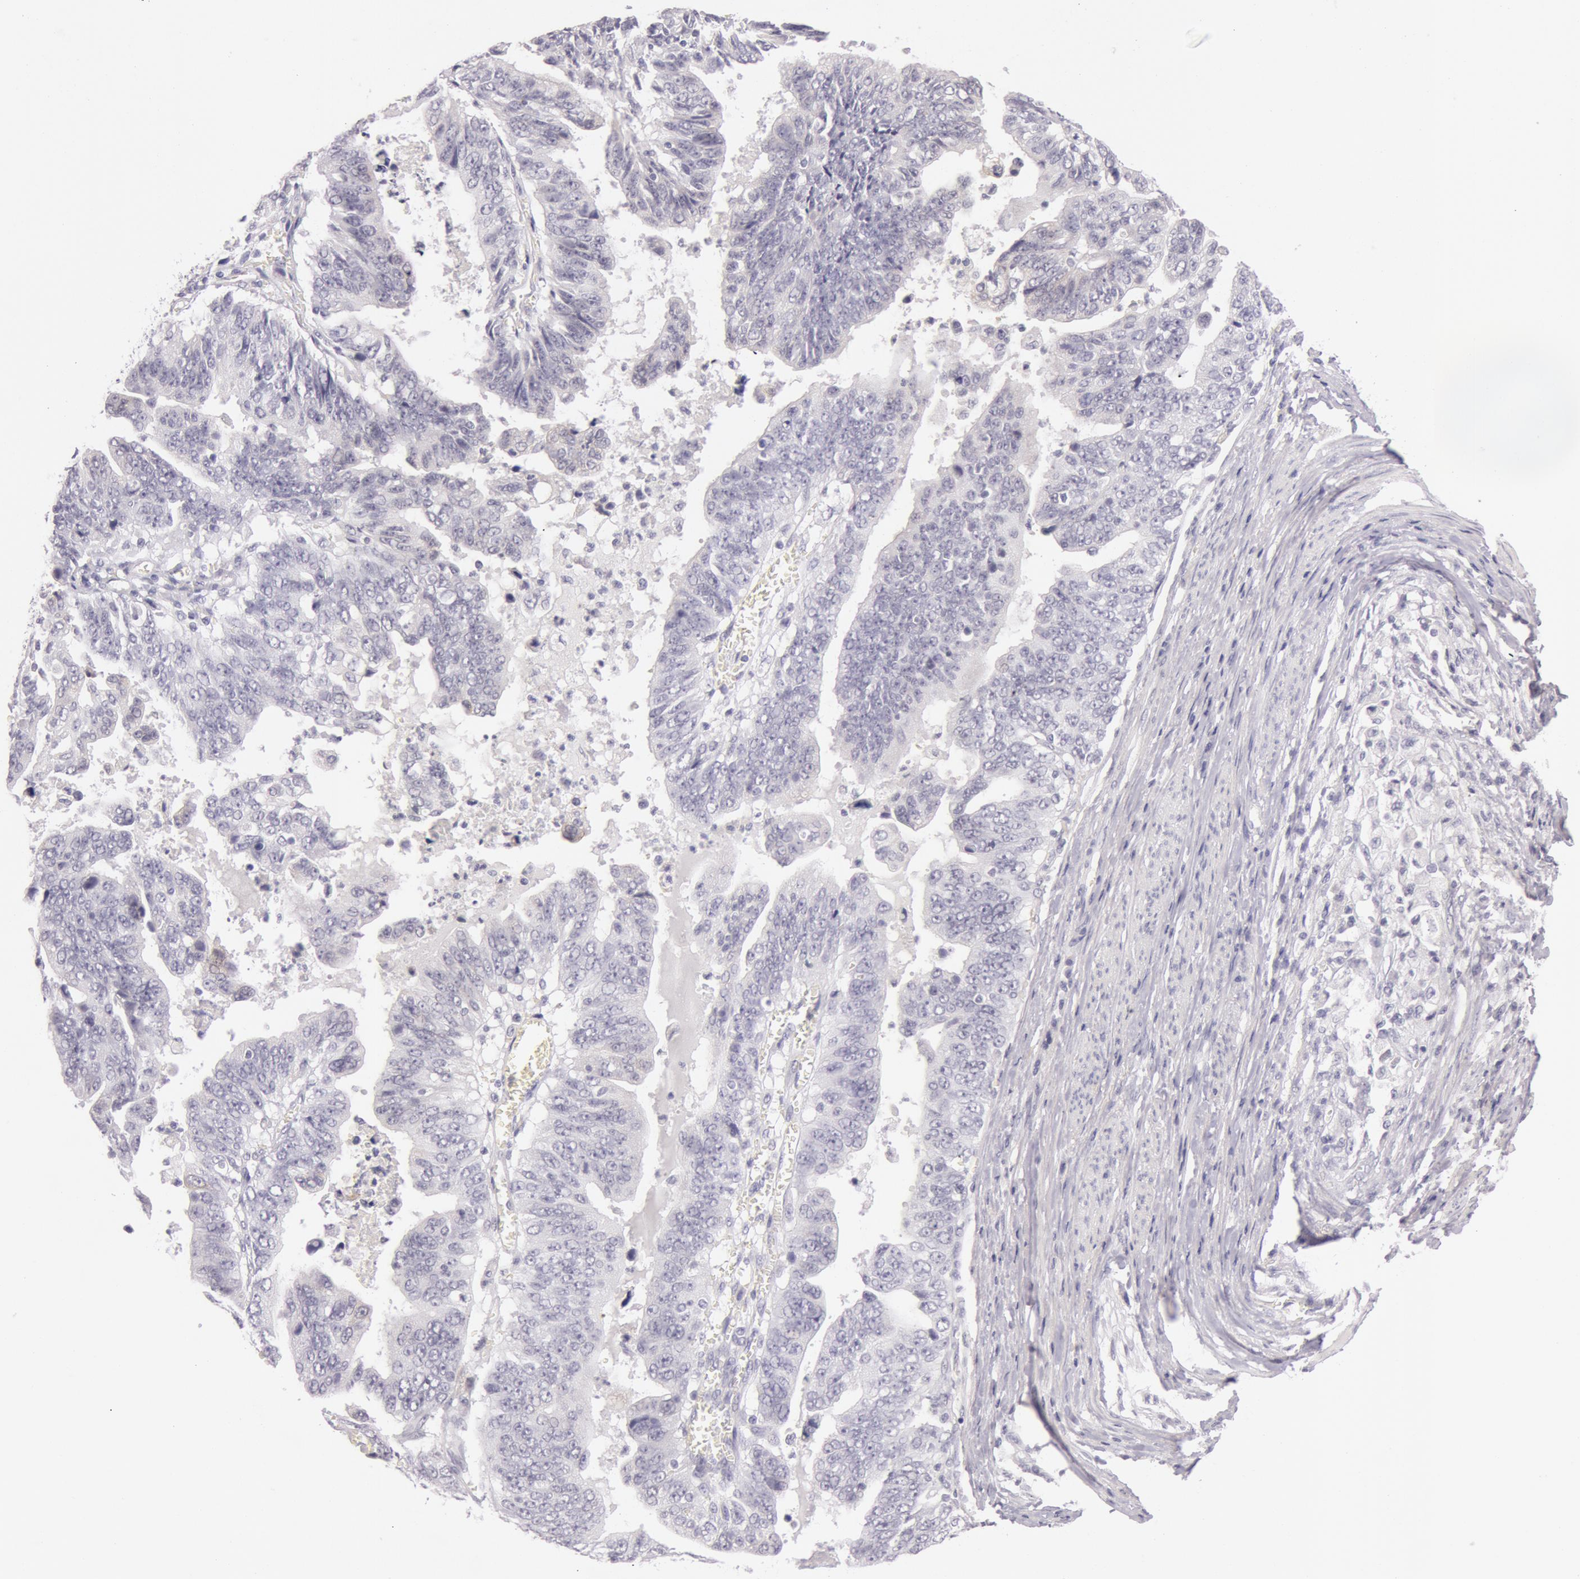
{"staining": {"intensity": "negative", "quantity": "none", "location": "none"}, "tissue": "stomach cancer", "cell_type": "Tumor cells", "image_type": "cancer", "snomed": [{"axis": "morphology", "description": "Adenocarcinoma, NOS"}, {"axis": "topography", "description": "Stomach, upper"}], "caption": "This is an IHC micrograph of stomach adenocarcinoma. There is no staining in tumor cells.", "gene": "RBMY1F", "patient": {"sex": "female", "age": 50}}